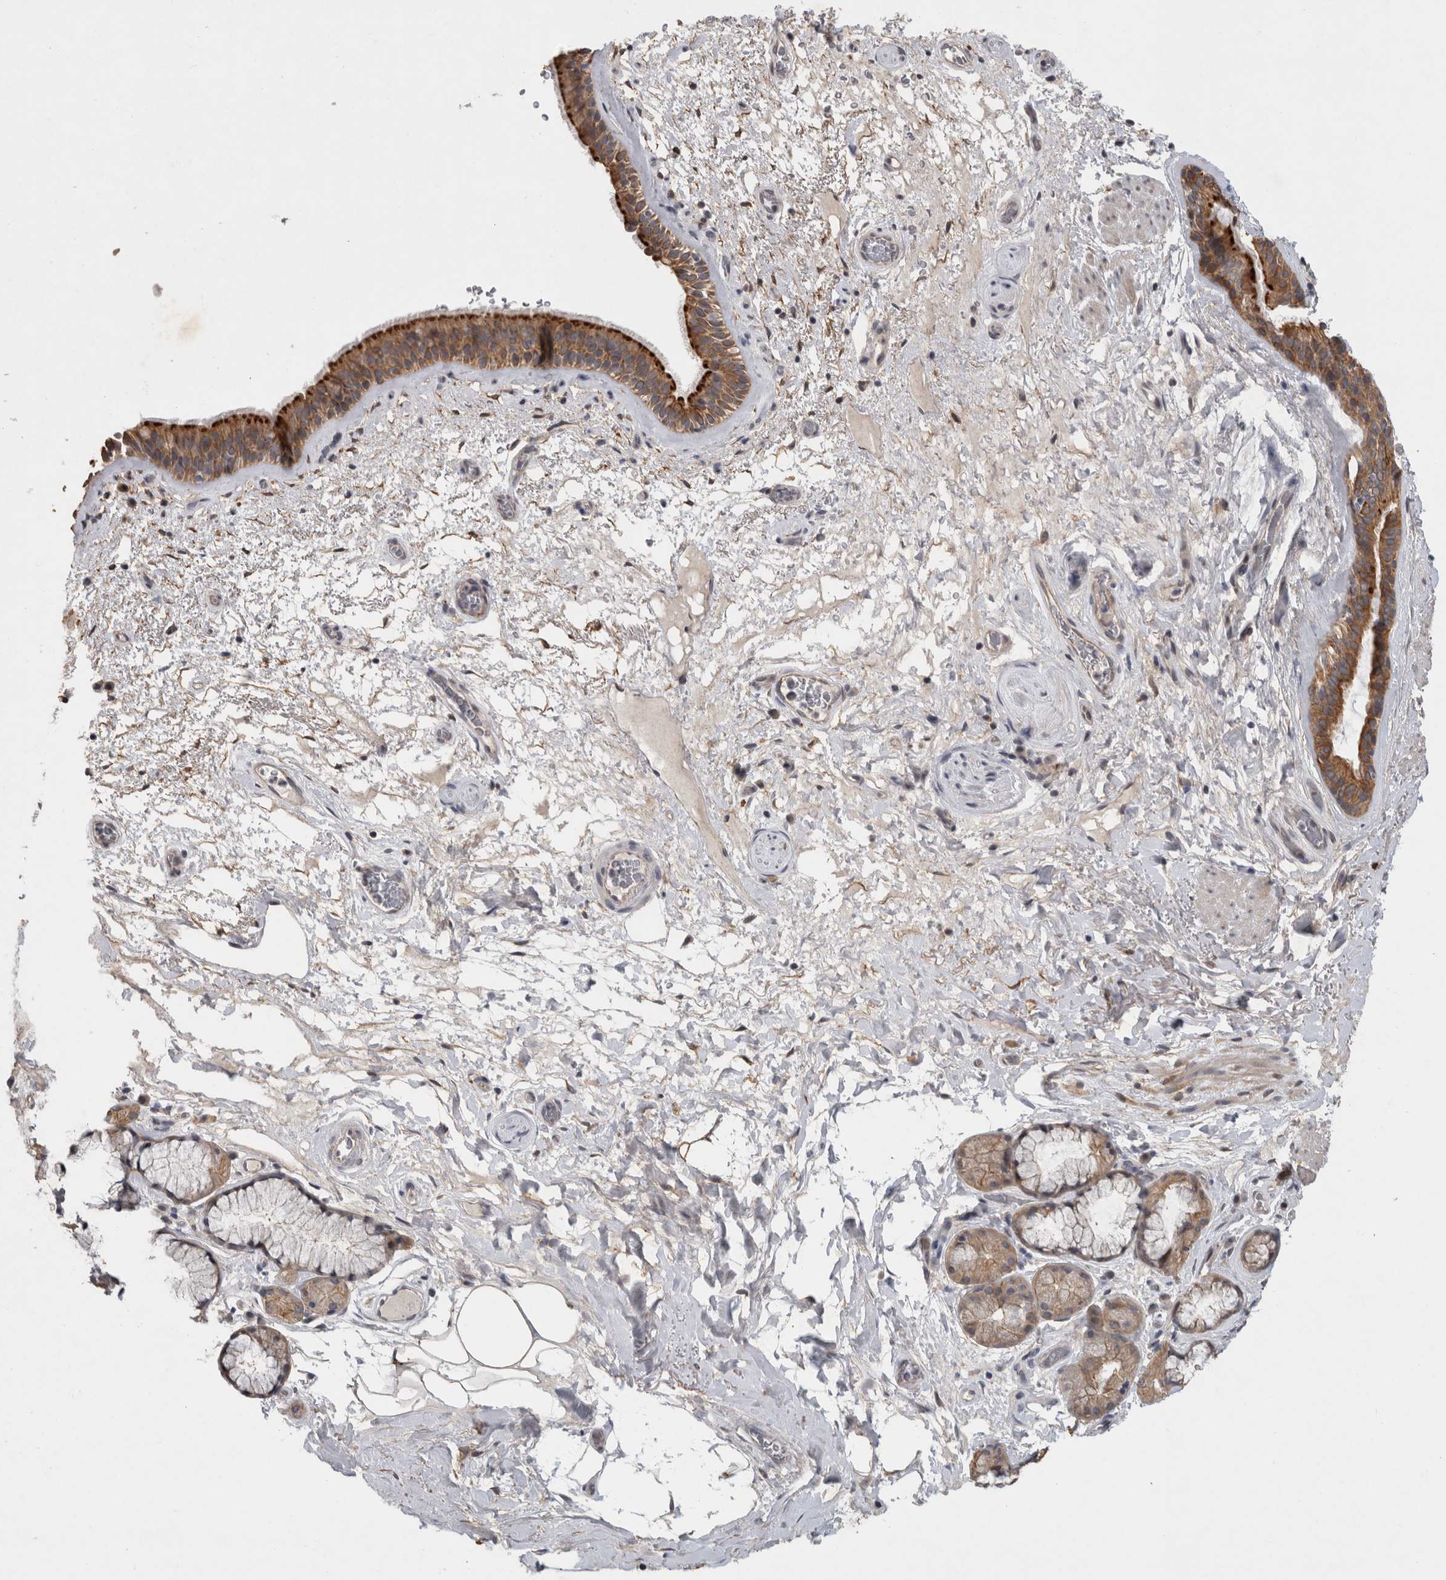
{"staining": {"intensity": "strong", "quantity": ">75%", "location": "cytoplasmic/membranous"}, "tissue": "bronchus", "cell_type": "Respiratory epithelial cells", "image_type": "normal", "snomed": [{"axis": "morphology", "description": "Normal tissue, NOS"}, {"axis": "topography", "description": "Cartilage tissue"}], "caption": "About >75% of respiratory epithelial cells in benign bronchus display strong cytoplasmic/membranous protein positivity as visualized by brown immunohistochemical staining.", "gene": "RHPN1", "patient": {"sex": "female", "age": 63}}